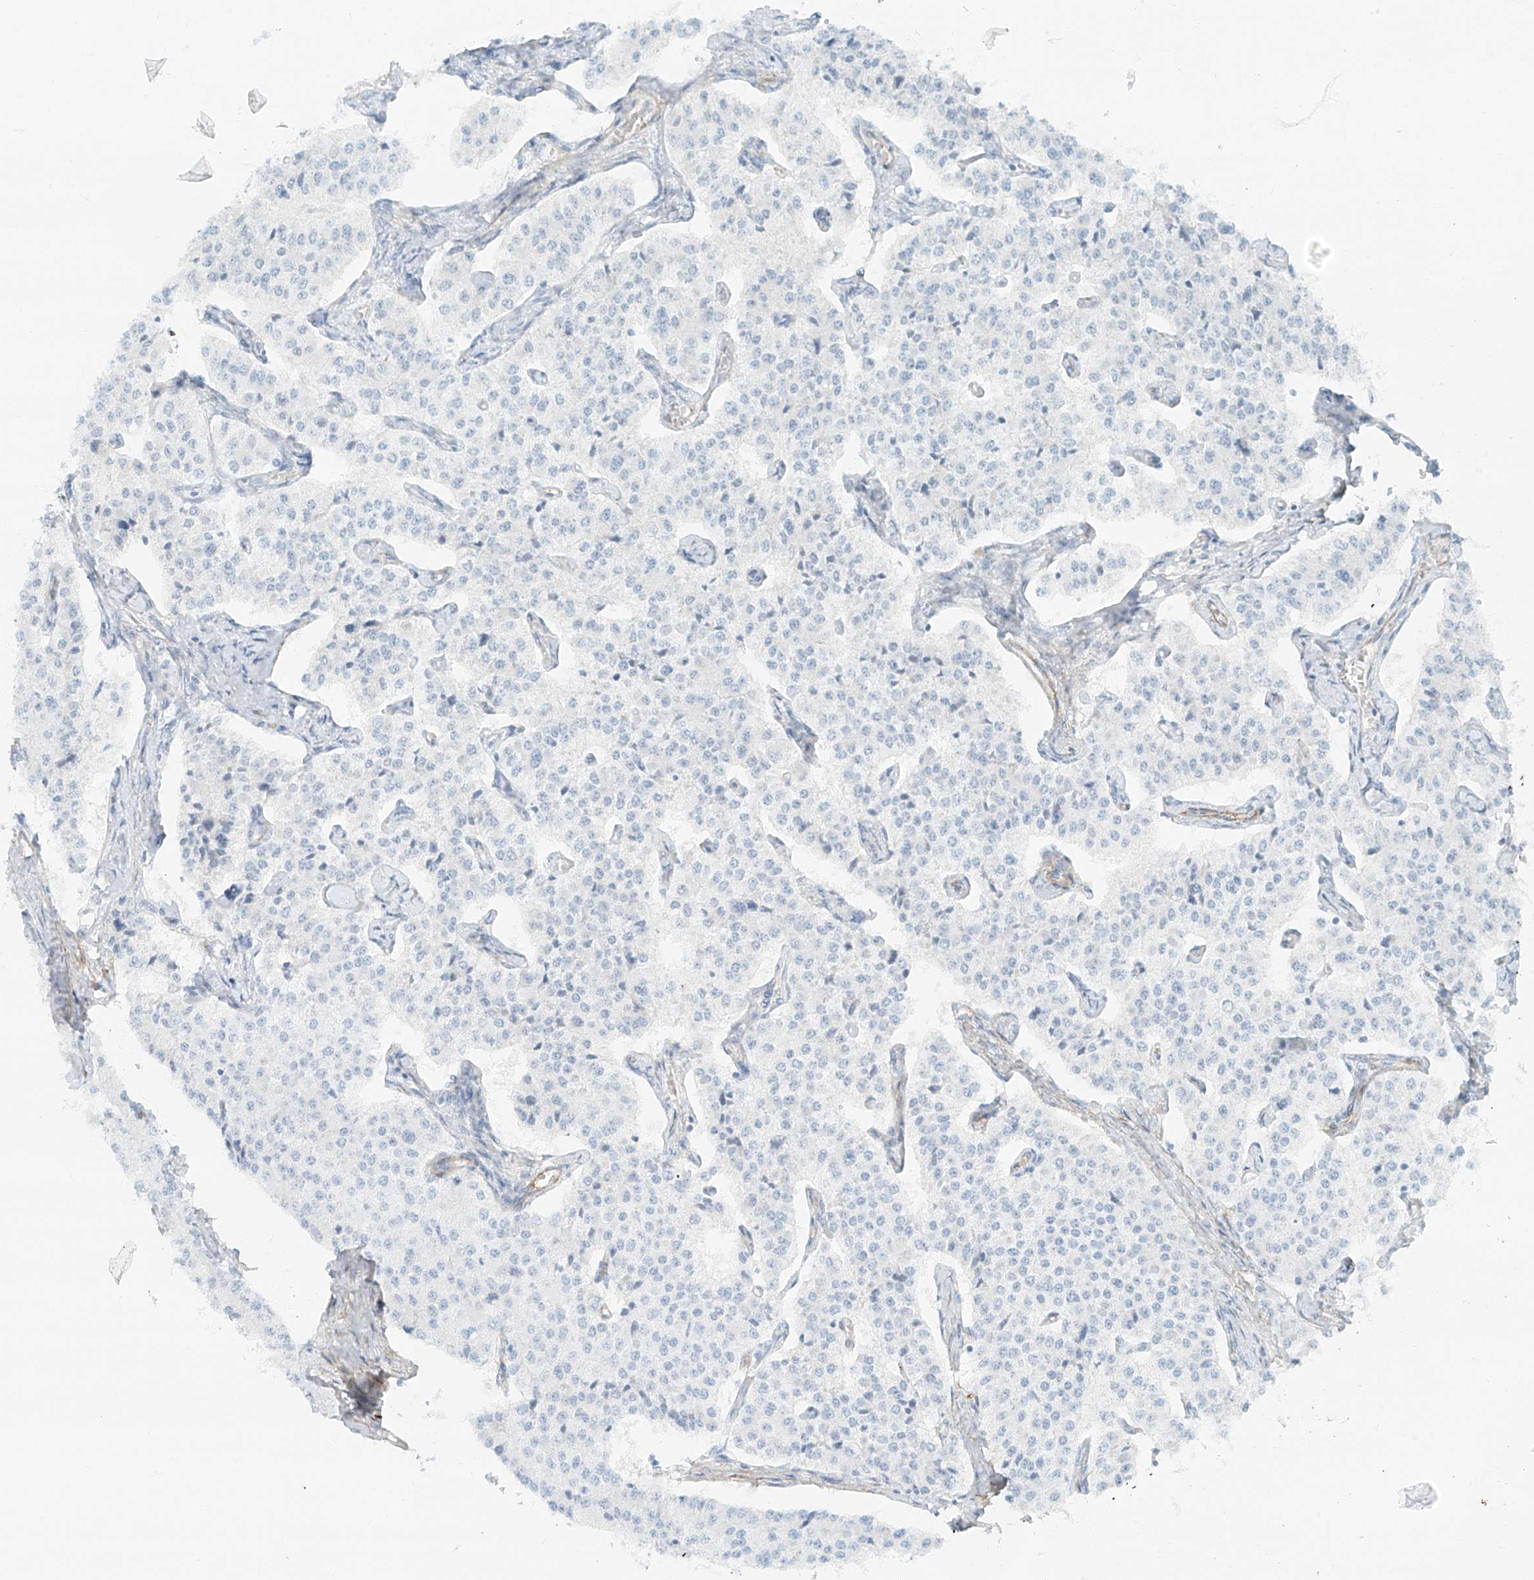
{"staining": {"intensity": "negative", "quantity": "none", "location": "none"}, "tissue": "carcinoid", "cell_type": "Tumor cells", "image_type": "cancer", "snomed": [{"axis": "morphology", "description": "Carcinoid, malignant, NOS"}, {"axis": "topography", "description": "Colon"}], "caption": "Carcinoid (malignant) was stained to show a protein in brown. There is no significant staining in tumor cells. Brightfield microscopy of IHC stained with DAB (3,3'-diaminobenzidine) (brown) and hematoxylin (blue), captured at high magnification.", "gene": "SMCP", "patient": {"sex": "female", "age": 52}}